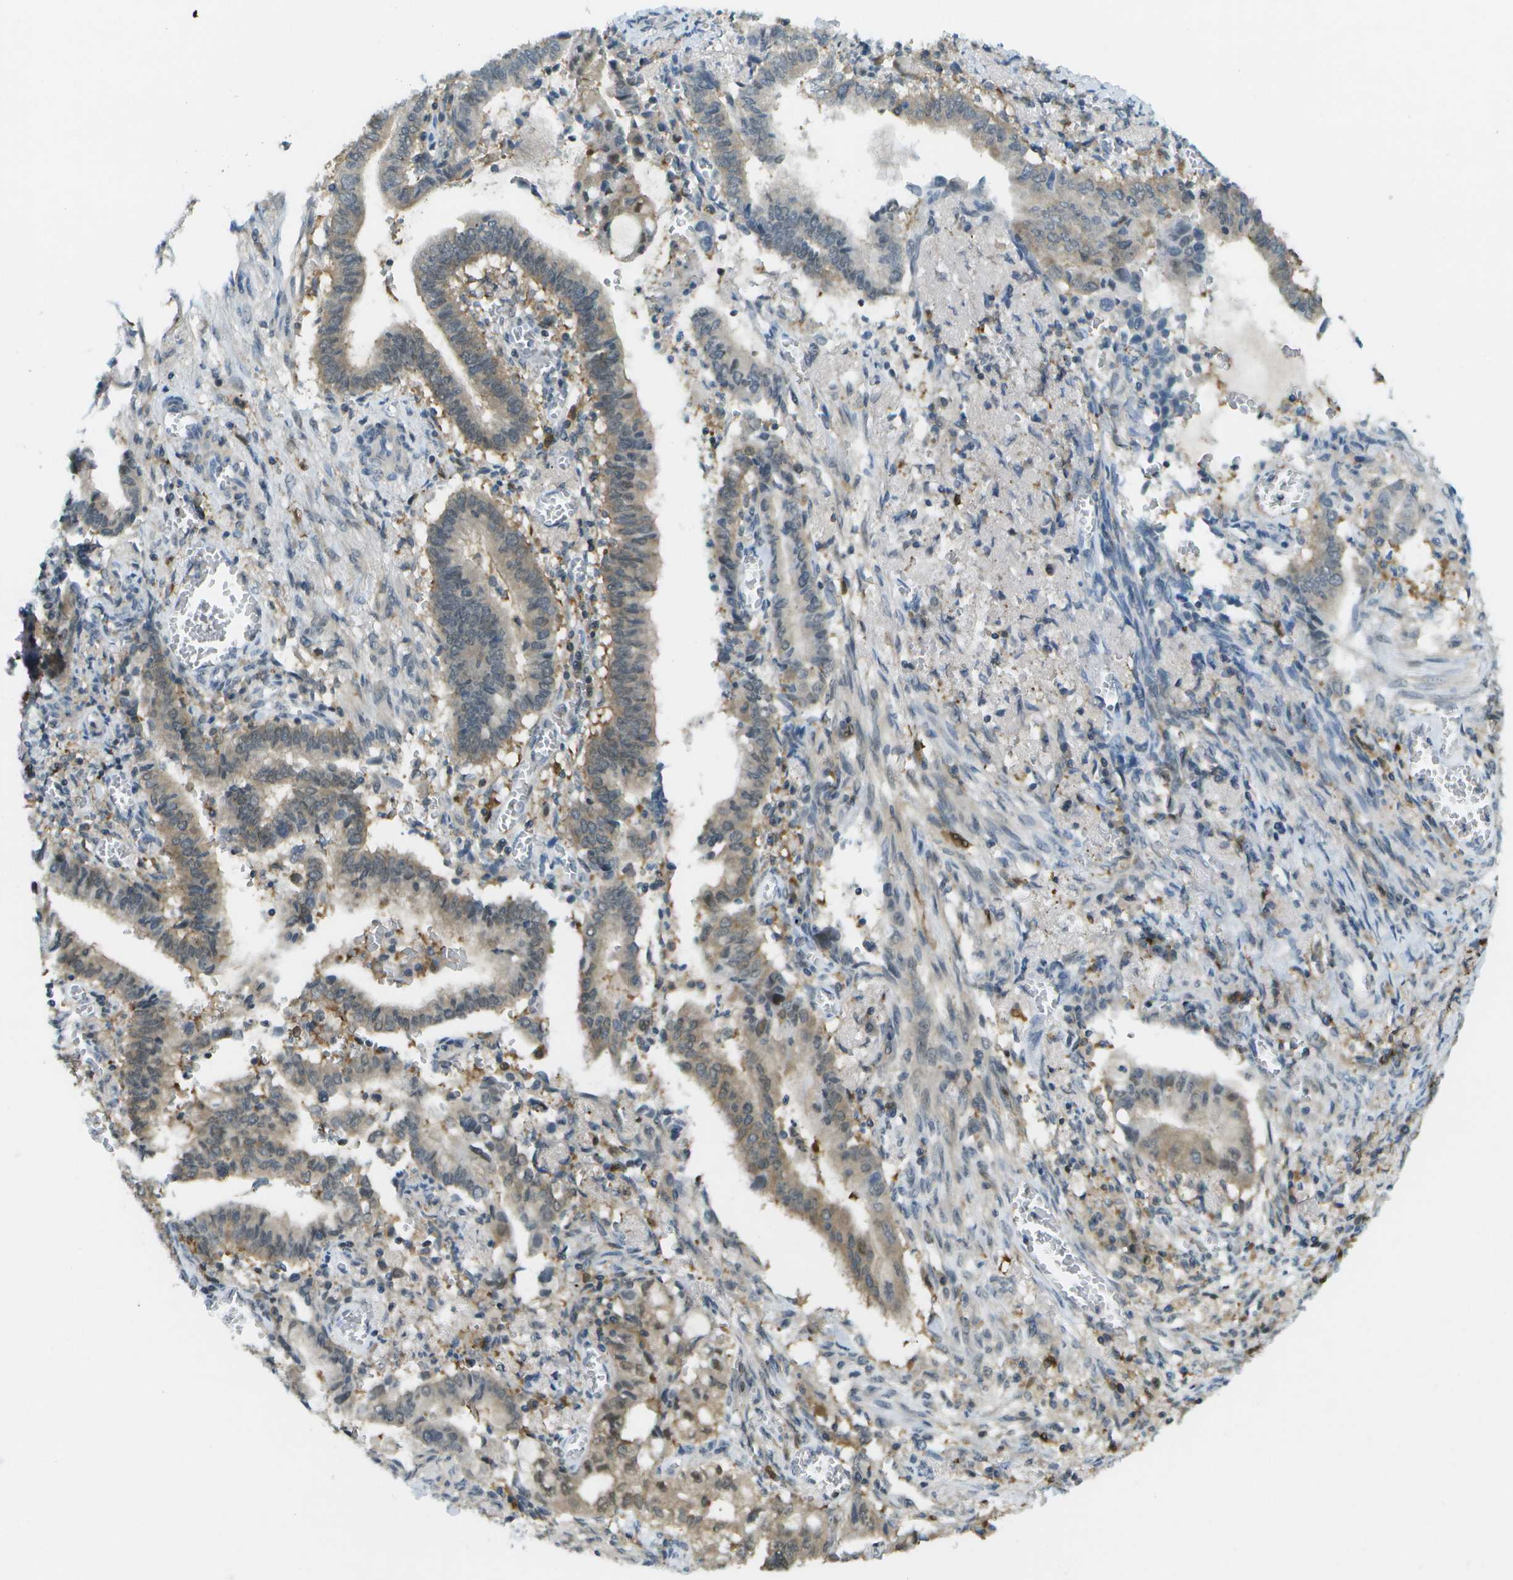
{"staining": {"intensity": "weak", "quantity": "25%-75%", "location": "cytoplasmic/membranous"}, "tissue": "cervical cancer", "cell_type": "Tumor cells", "image_type": "cancer", "snomed": [{"axis": "morphology", "description": "Adenocarcinoma, NOS"}, {"axis": "topography", "description": "Cervix"}], "caption": "IHC (DAB (3,3'-diaminobenzidine)) staining of cervical cancer (adenocarcinoma) demonstrates weak cytoplasmic/membranous protein staining in approximately 25%-75% of tumor cells.", "gene": "CDH23", "patient": {"sex": "female", "age": 44}}